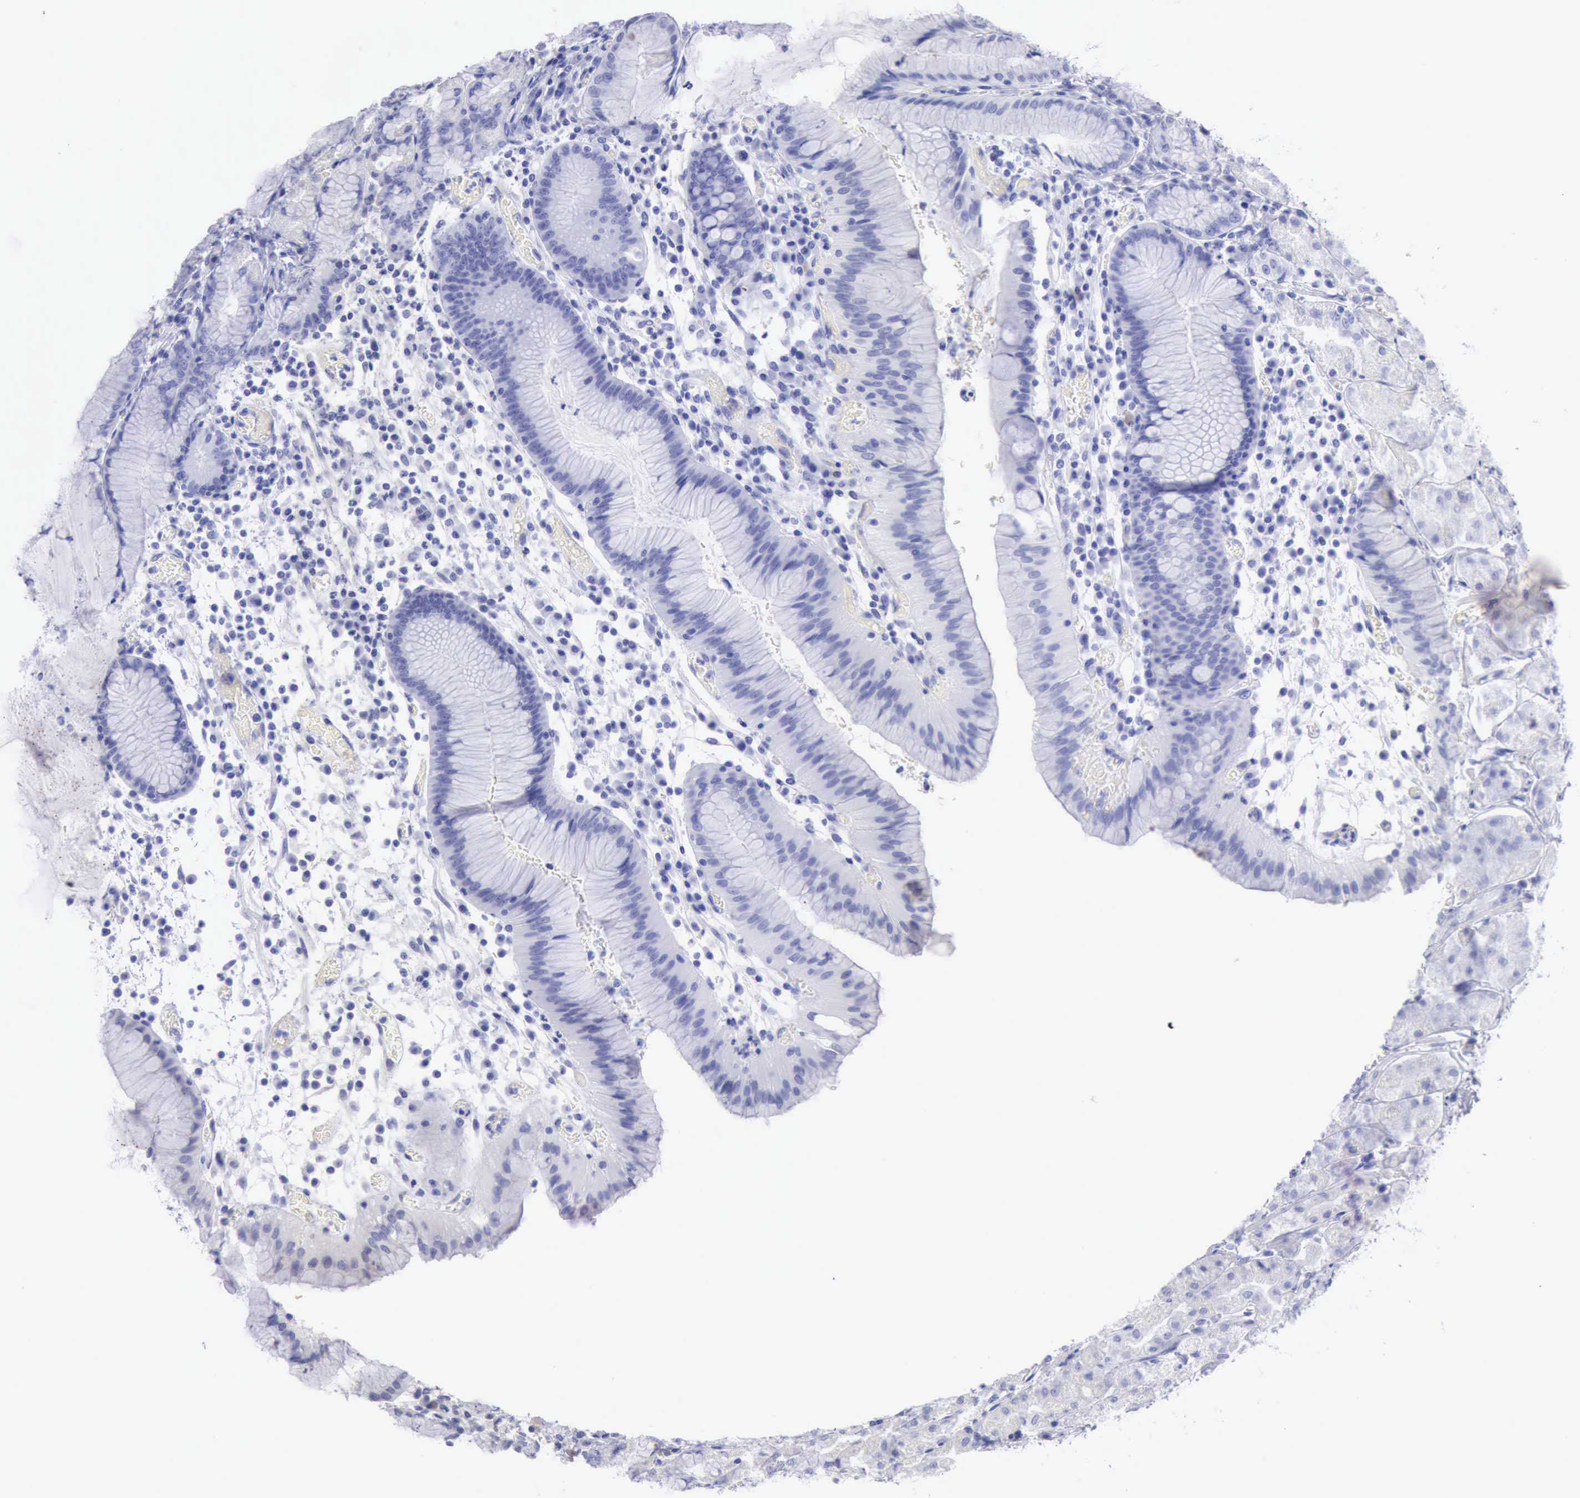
{"staining": {"intensity": "negative", "quantity": "none", "location": "none"}, "tissue": "stomach", "cell_type": "Glandular cells", "image_type": "normal", "snomed": [{"axis": "morphology", "description": "Normal tissue, NOS"}, {"axis": "topography", "description": "Stomach, lower"}], "caption": "High magnification brightfield microscopy of benign stomach stained with DAB (3,3'-diaminobenzidine) (brown) and counterstained with hematoxylin (blue): glandular cells show no significant staining. (DAB (3,3'-diaminobenzidine) immunohistochemistry with hematoxylin counter stain).", "gene": "DNAJB7", "patient": {"sex": "female", "age": 73}}